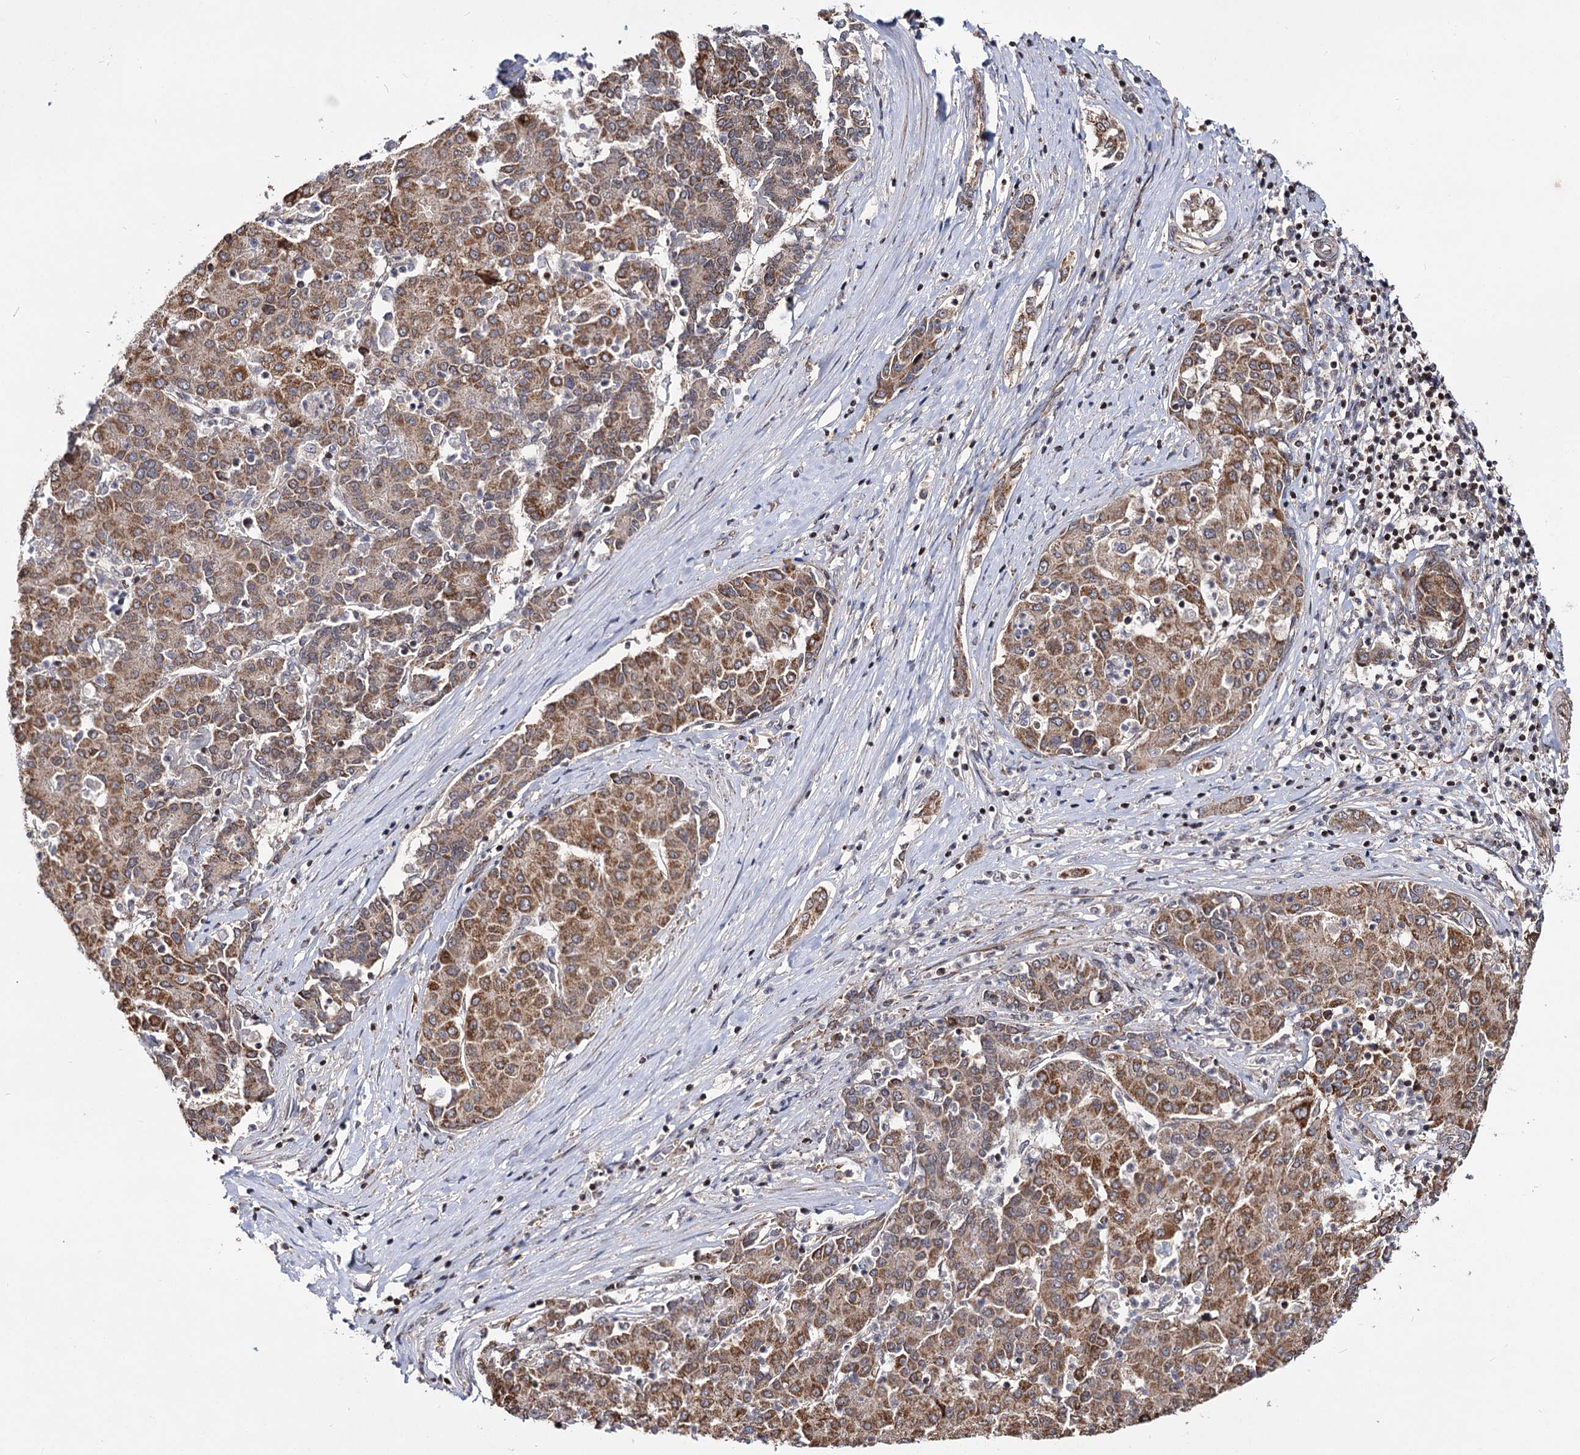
{"staining": {"intensity": "moderate", "quantity": ">75%", "location": "cytoplasmic/membranous"}, "tissue": "liver cancer", "cell_type": "Tumor cells", "image_type": "cancer", "snomed": [{"axis": "morphology", "description": "Carcinoma, Hepatocellular, NOS"}, {"axis": "topography", "description": "Liver"}], "caption": "A high-resolution micrograph shows IHC staining of hepatocellular carcinoma (liver), which demonstrates moderate cytoplasmic/membranous positivity in approximately >75% of tumor cells. (DAB (3,3'-diaminobenzidine) = brown stain, brightfield microscopy at high magnification).", "gene": "CEP76", "patient": {"sex": "male", "age": 65}}